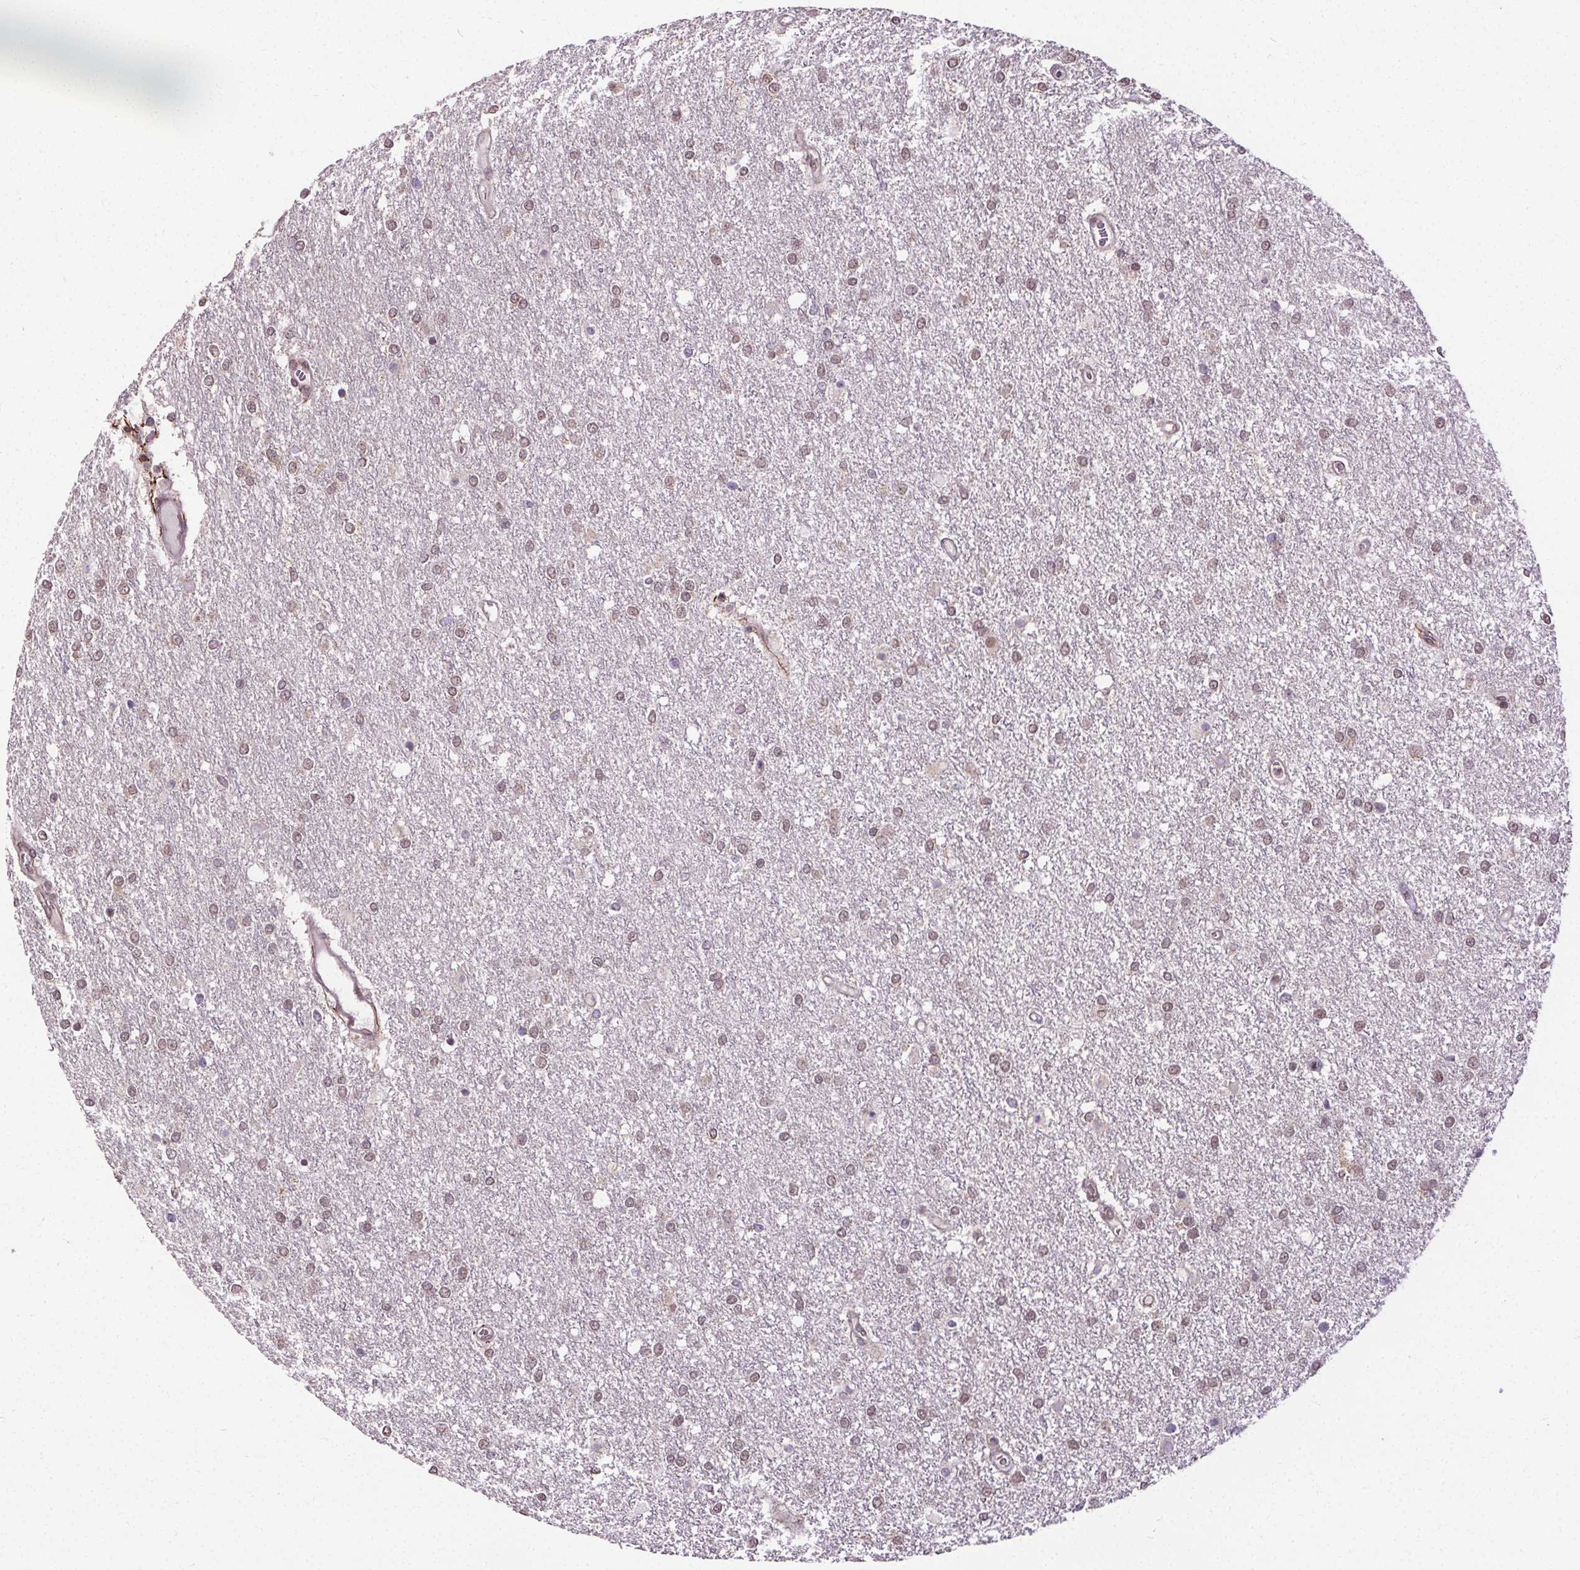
{"staining": {"intensity": "weak", "quantity": "25%-75%", "location": "nuclear"}, "tissue": "glioma", "cell_type": "Tumor cells", "image_type": "cancer", "snomed": [{"axis": "morphology", "description": "Glioma, malignant, High grade"}, {"axis": "topography", "description": "Brain"}], "caption": "Tumor cells show low levels of weak nuclear staining in approximately 25%-75% of cells in malignant glioma (high-grade). Nuclei are stained in blue.", "gene": "KIAA0232", "patient": {"sex": "female", "age": 61}}